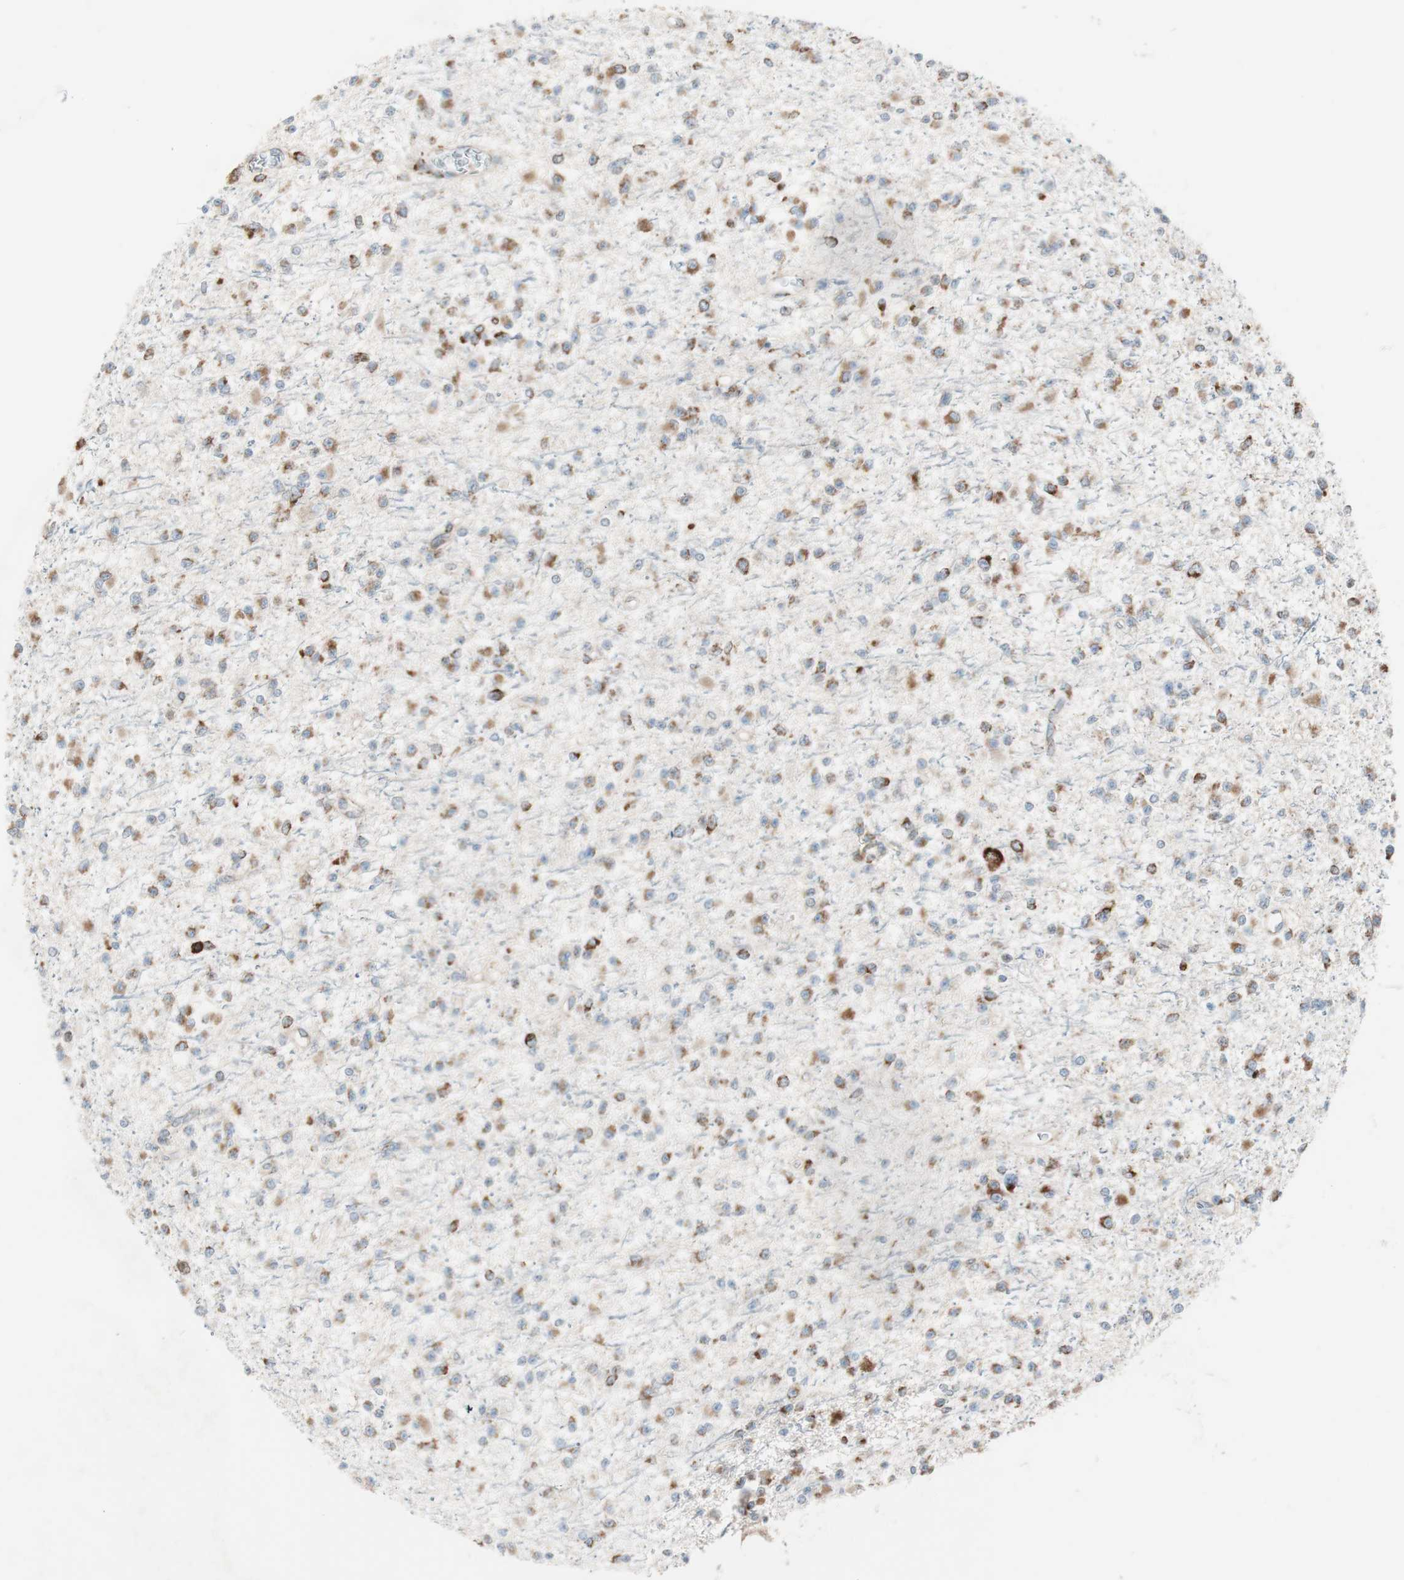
{"staining": {"intensity": "moderate", "quantity": ">75%", "location": "cytoplasmic/membranous"}, "tissue": "glioma", "cell_type": "Tumor cells", "image_type": "cancer", "snomed": [{"axis": "morphology", "description": "Glioma, malignant, Low grade"}, {"axis": "topography", "description": "Brain"}], "caption": "Human malignant glioma (low-grade) stained with a protein marker displays moderate staining in tumor cells.", "gene": "P4HTM", "patient": {"sex": "female", "age": 22}}